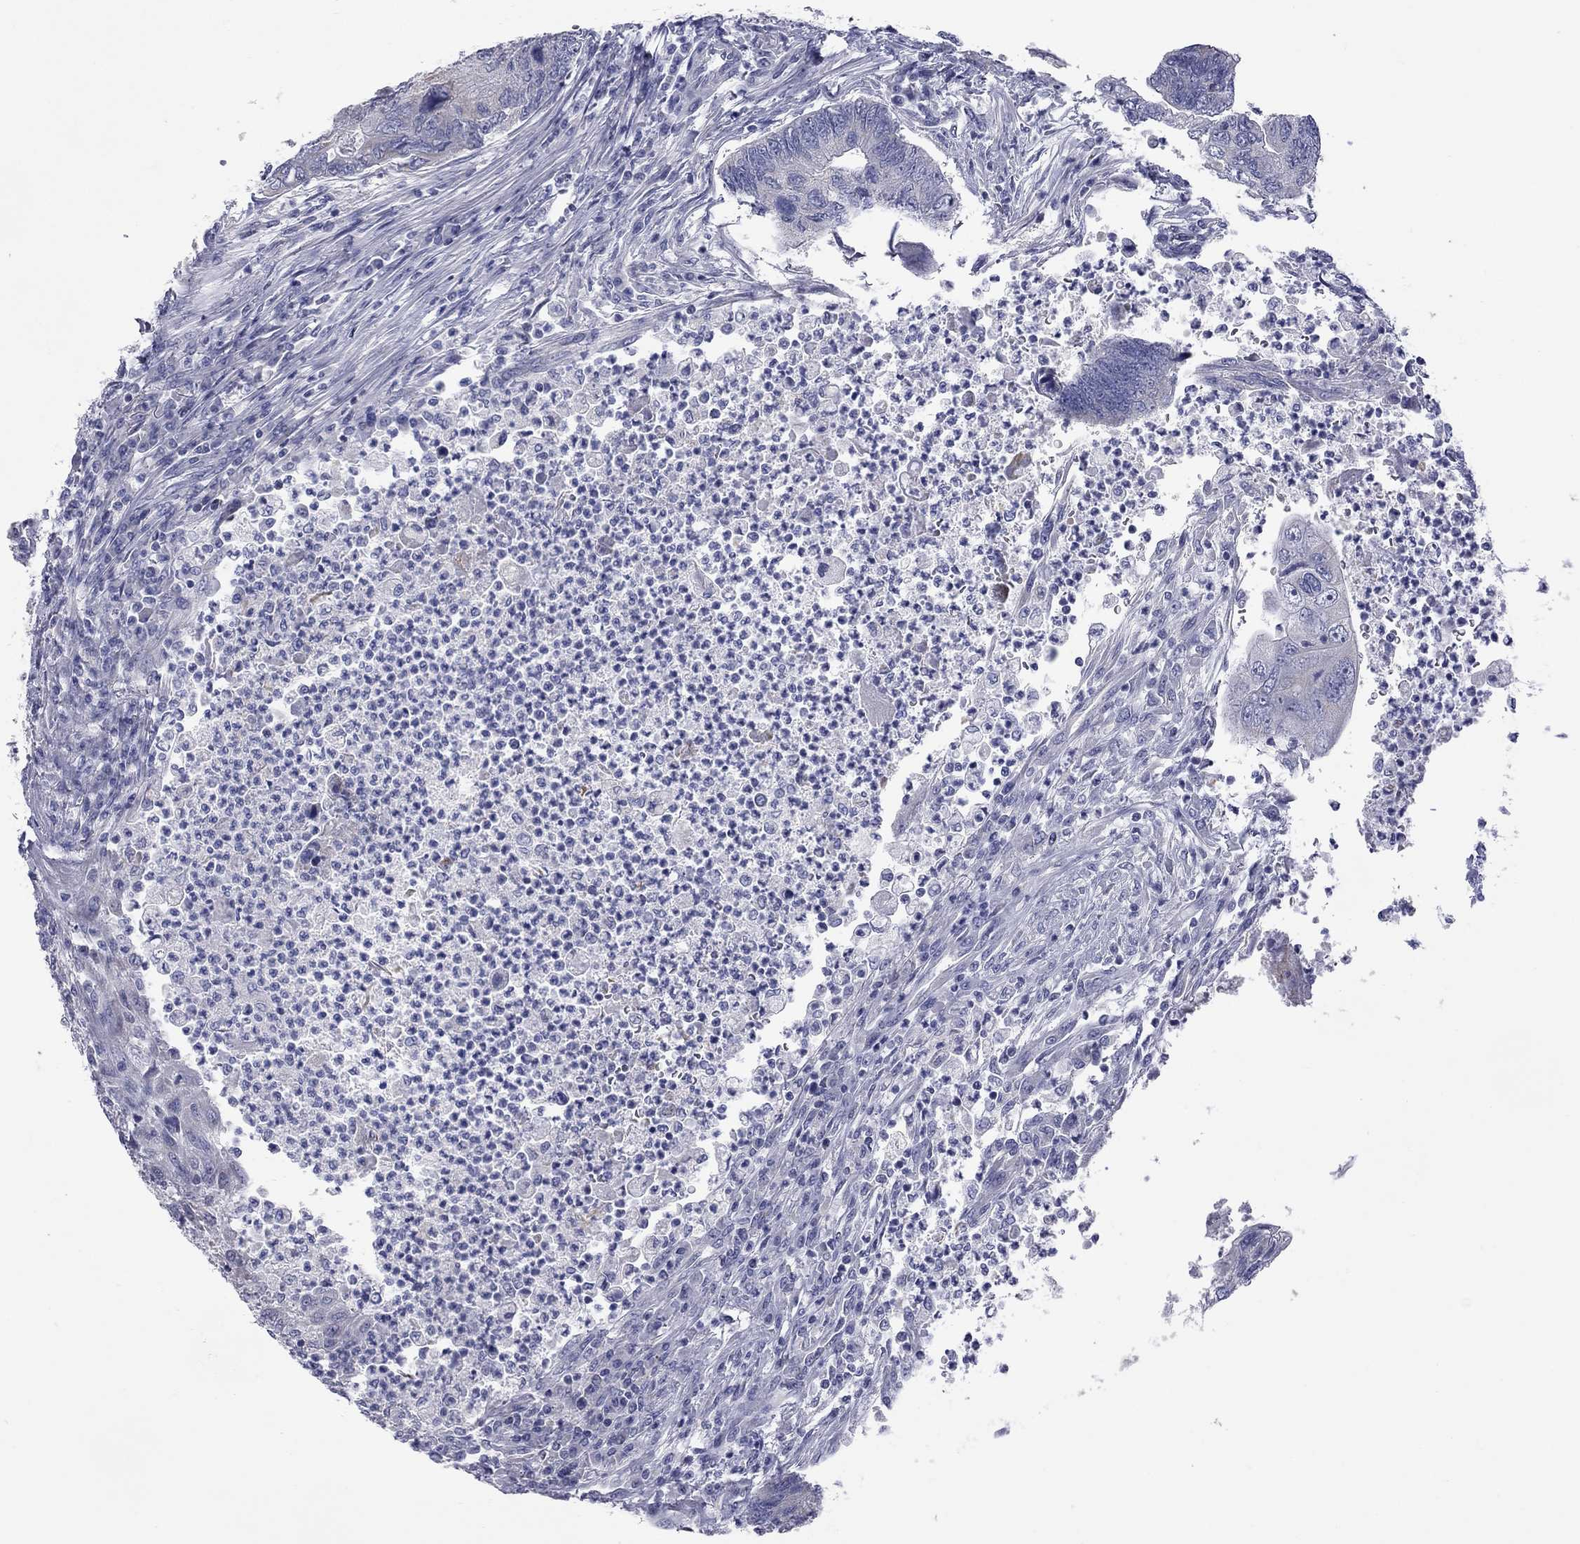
{"staining": {"intensity": "negative", "quantity": "none", "location": "none"}, "tissue": "colorectal cancer", "cell_type": "Tumor cells", "image_type": "cancer", "snomed": [{"axis": "morphology", "description": "Adenocarcinoma, NOS"}, {"axis": "topography", "description": "Colon"}], "caption": "IHC photomicrograph of neoplastic tissue: human adenocarcinoma (colorectal) stained with DAB (3,3'-diaminobenzidine) shows no significant protein positivity in tumor cells.", "gene": "ABCB4", "patient": {"sex": "female", "age": 67}}